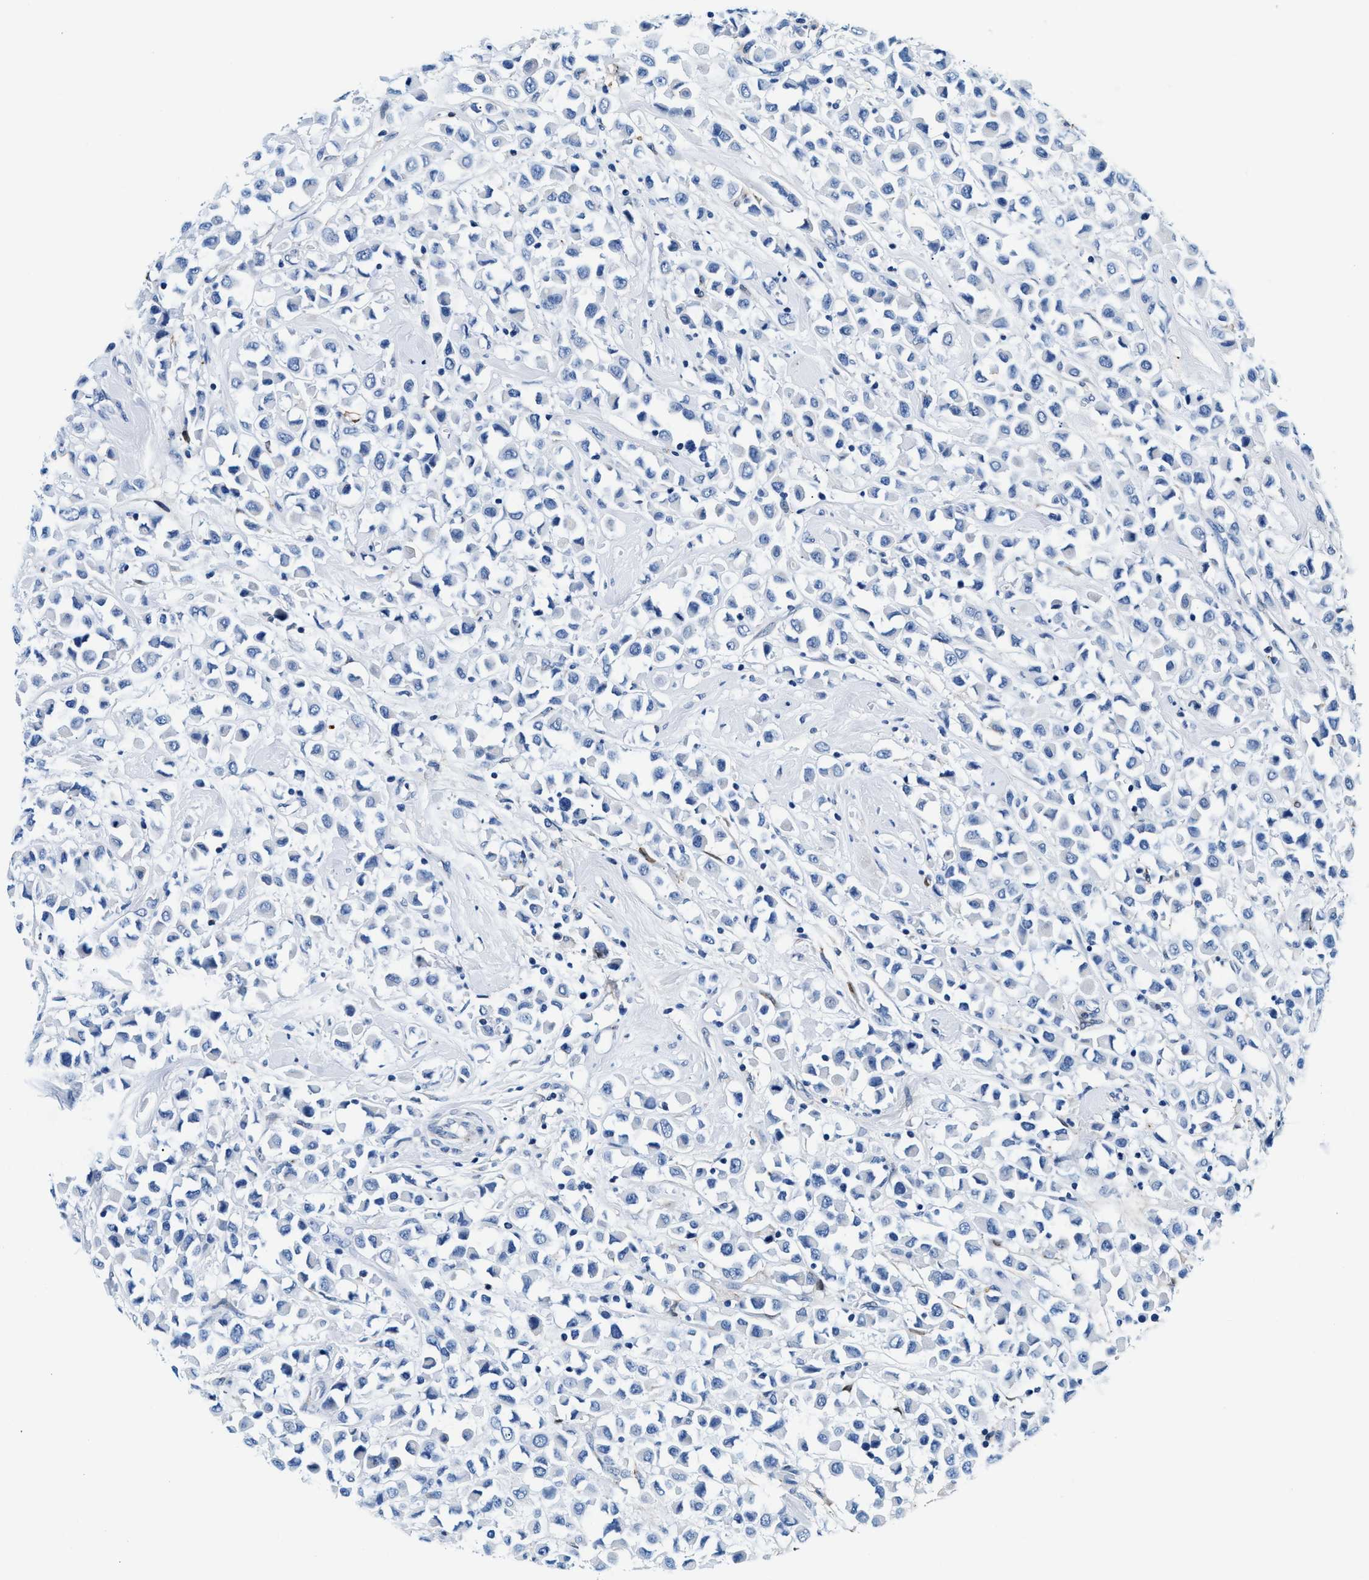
{"staining": {"intensity": "negative", "quantity": "none", "location": "none"}, "tissue": "breast cancer", "cell_type": "Tumor cells", "image_type": "cancer", "snomed": [{"axis": "morphology", "description": "Duct carcinoma"}, {"axis": "topography", "description": "Breast"}], "caption": "This is a photomicrograph of immunohistochemistry staining of breast cancer, which shows no staining in tumor cells. Nuclei are stained in blue.", "gene": "SLFN11", "patient": {"sex": "female", "age": 61}}